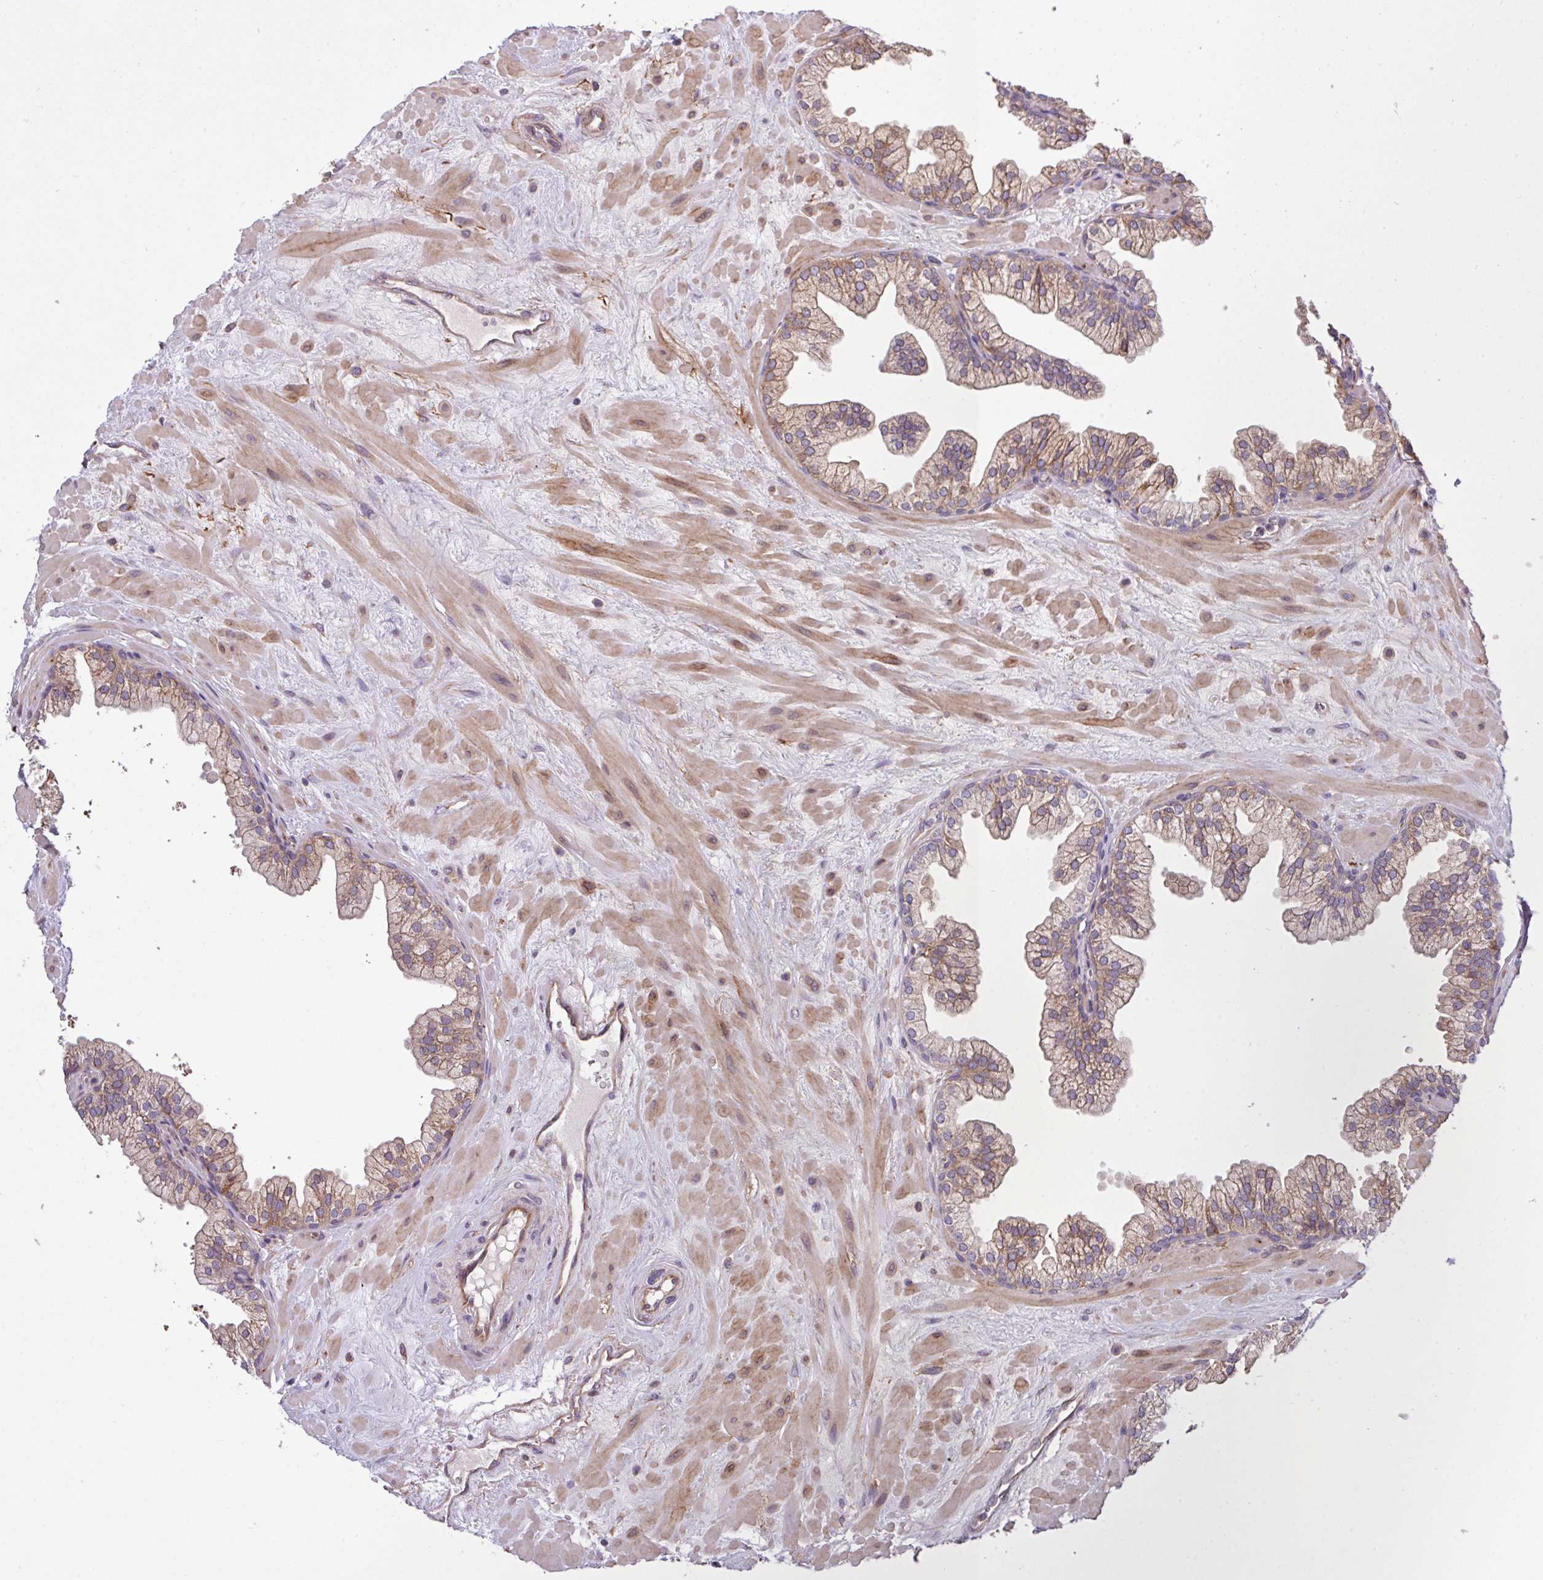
{"staining": {"intensity": "moderate", "quantity": ">75%", "location": "cytoplasmic/membranous"}, "tissue": "prostate", "cell_type": "Glandular cells", "image_type": "normal", "snomed": [{"axis": "morphology", "description": "Normal tissue, NOS"}, {"axis": "topography", "description": "Prostate"}, {"axis": "topography", "description": "Peripheral nerve tissue"}], "caption": "Immunohistochemical staining of normal human prostate displays >75% levels of moderate cytoplasmic/membranous protein positivity in about >75% of glandular cells.", "gene": "MEGF6", "patient": {"sex": "male", "age": 61}}